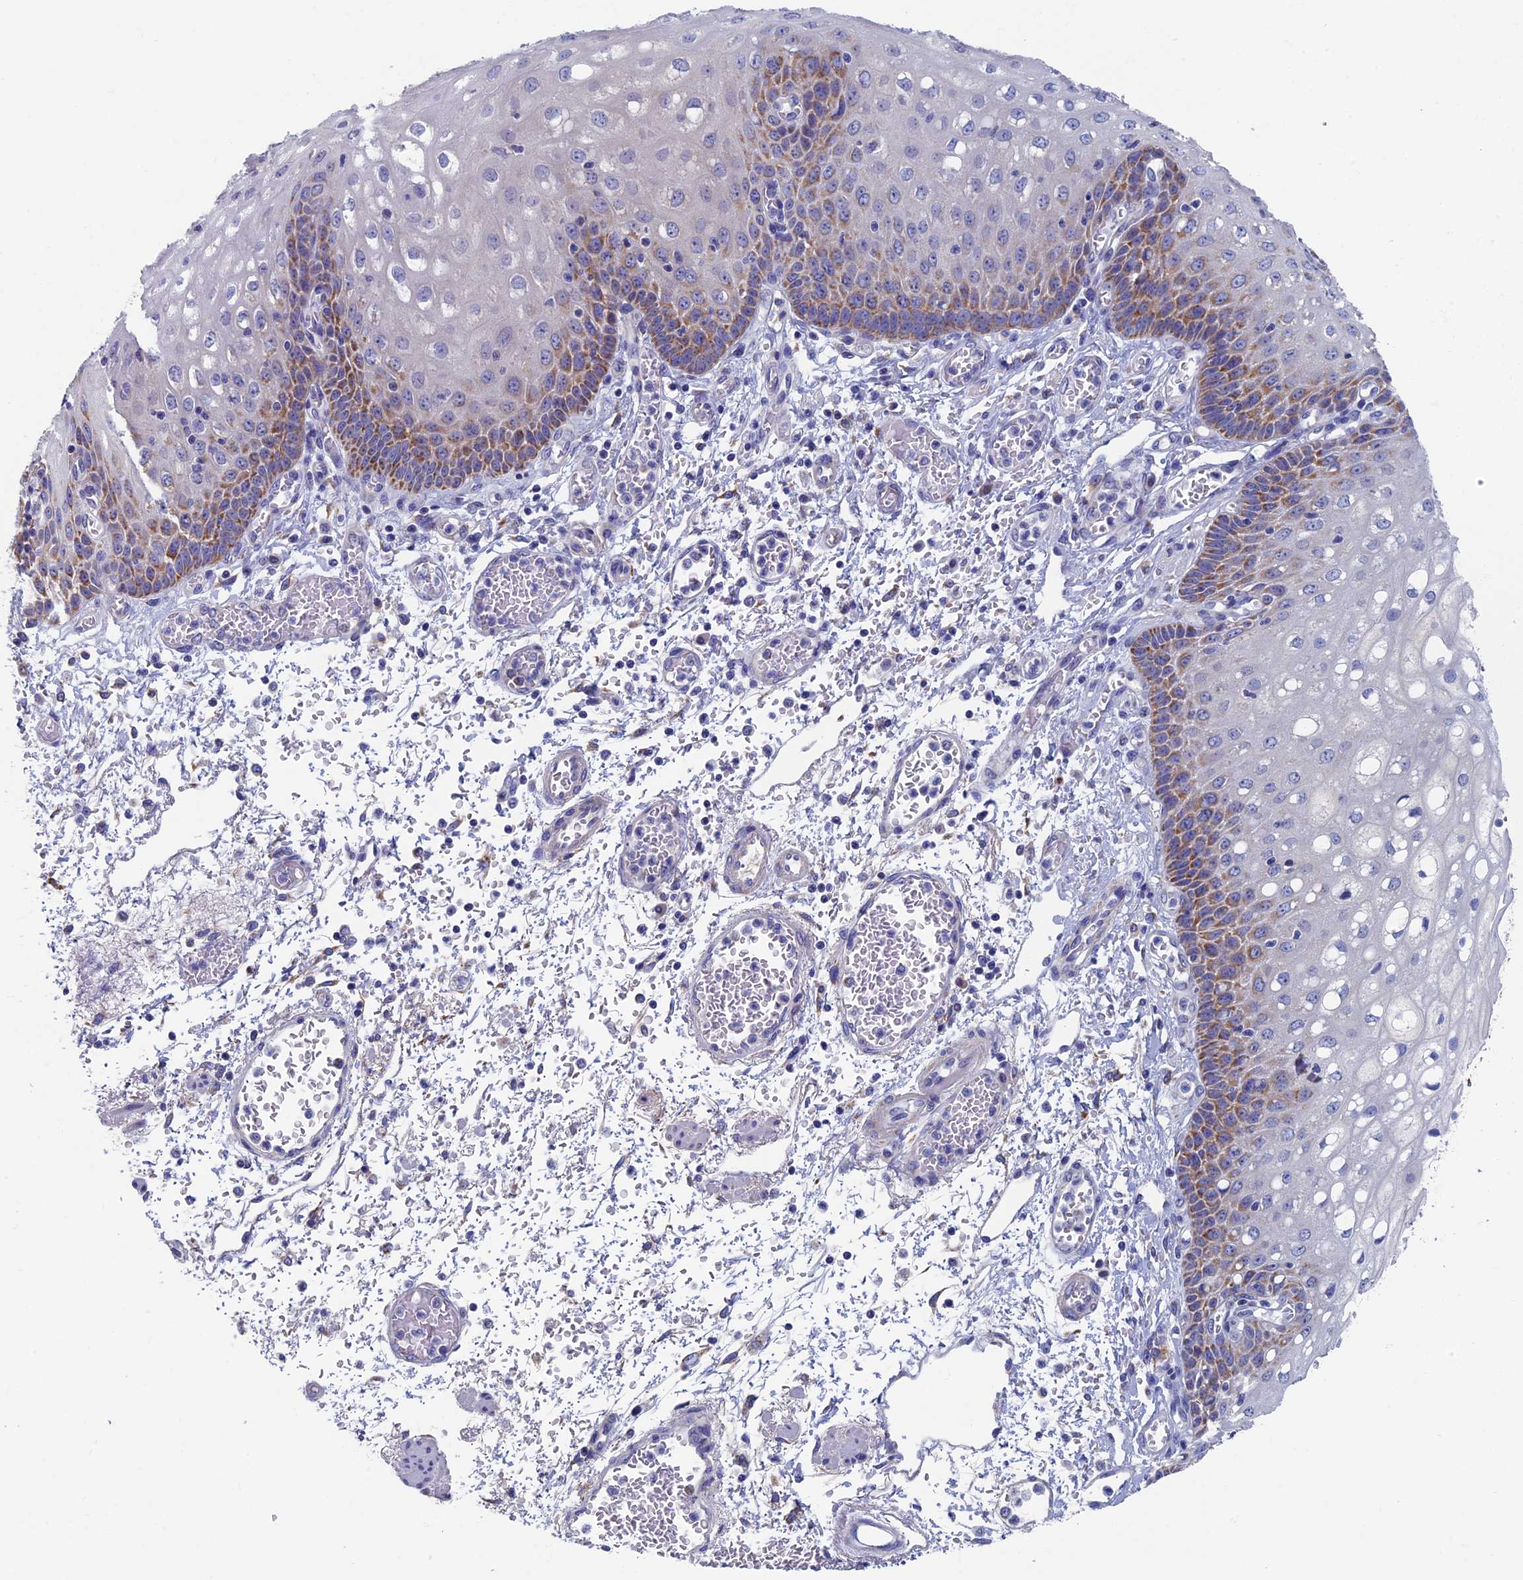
{"staining": {"intensity": "moderate", "quantity": "25%-75%", "location": "cytoplasmic/membranous"}, "tissue": "esophagus", "cell_type": "Squamous epithelial cells", "image_type": "normal", "snomed": [{"axis": "morphology", "description": "Normal tissue, NOS"}, {"axis": "topography", "description": "Esophagus"}], "caption": "Immunohistochemical staining of unremarkable human esophagus reveals moderate cytoplasmic/membranous protein staining in approximately 25%-75% of squamous epithelial cells. Nuclei are stained in blue.", "gene": "OAT", "patient": {"sex": "male", "age": 81}}